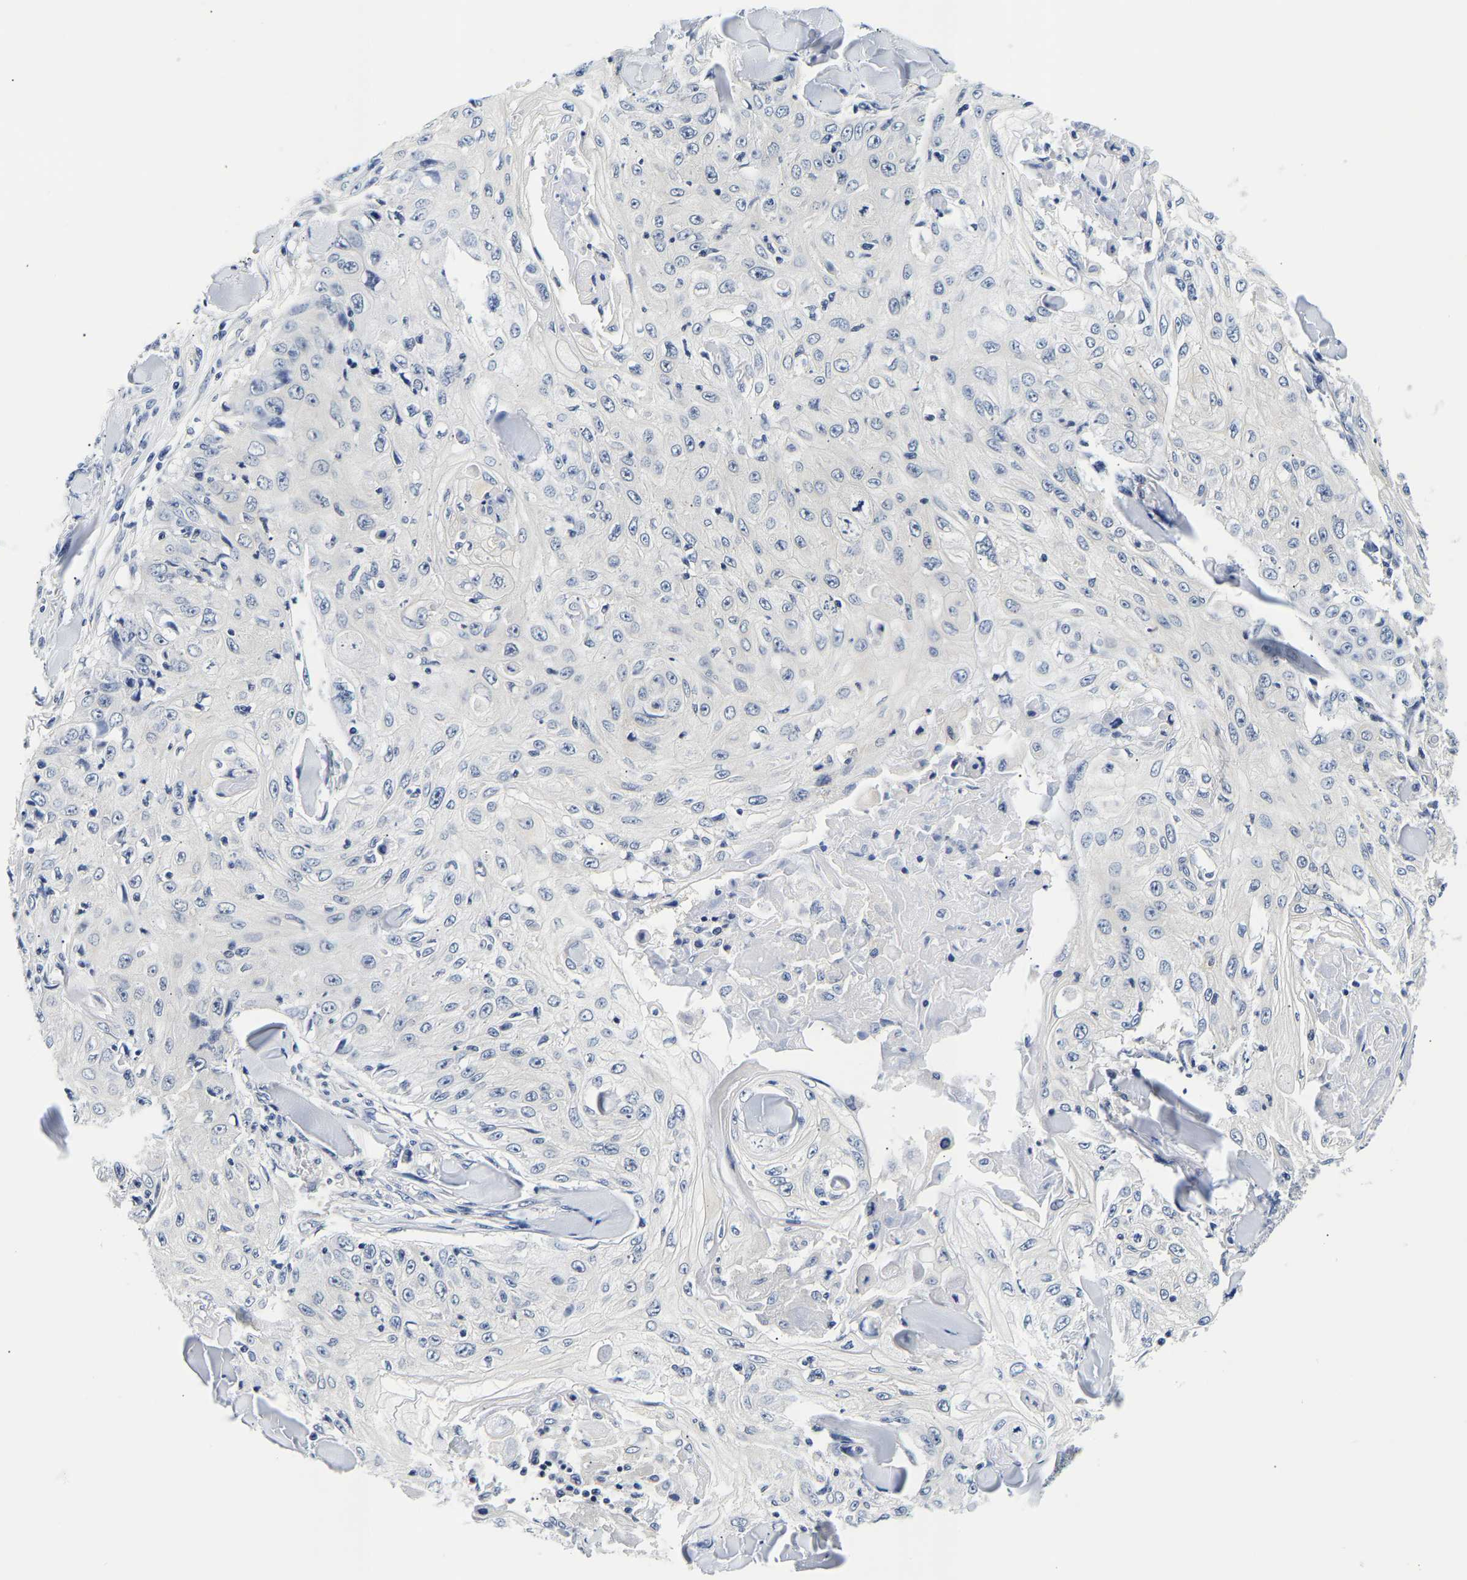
{"staining": {"intensity": "negative", "quantity": "none", "location": "none"}, "tissue": "skin cancer", "cell_type": "Tumor cells", "image_type": "cancer", "snomed": [{"axis": "morphology", "description": "Squamous cell carcinoma, NOS"}, {"axis": "topography", "description": "Skin"}], "caption": "IHC micrograph of squamous cell carcinoma (skin) stained for a protein (brown), which demonstrates no positivity in tumor cells.", "gene": "UCHL3", "patient": {"sex": "male", "age": 86}}